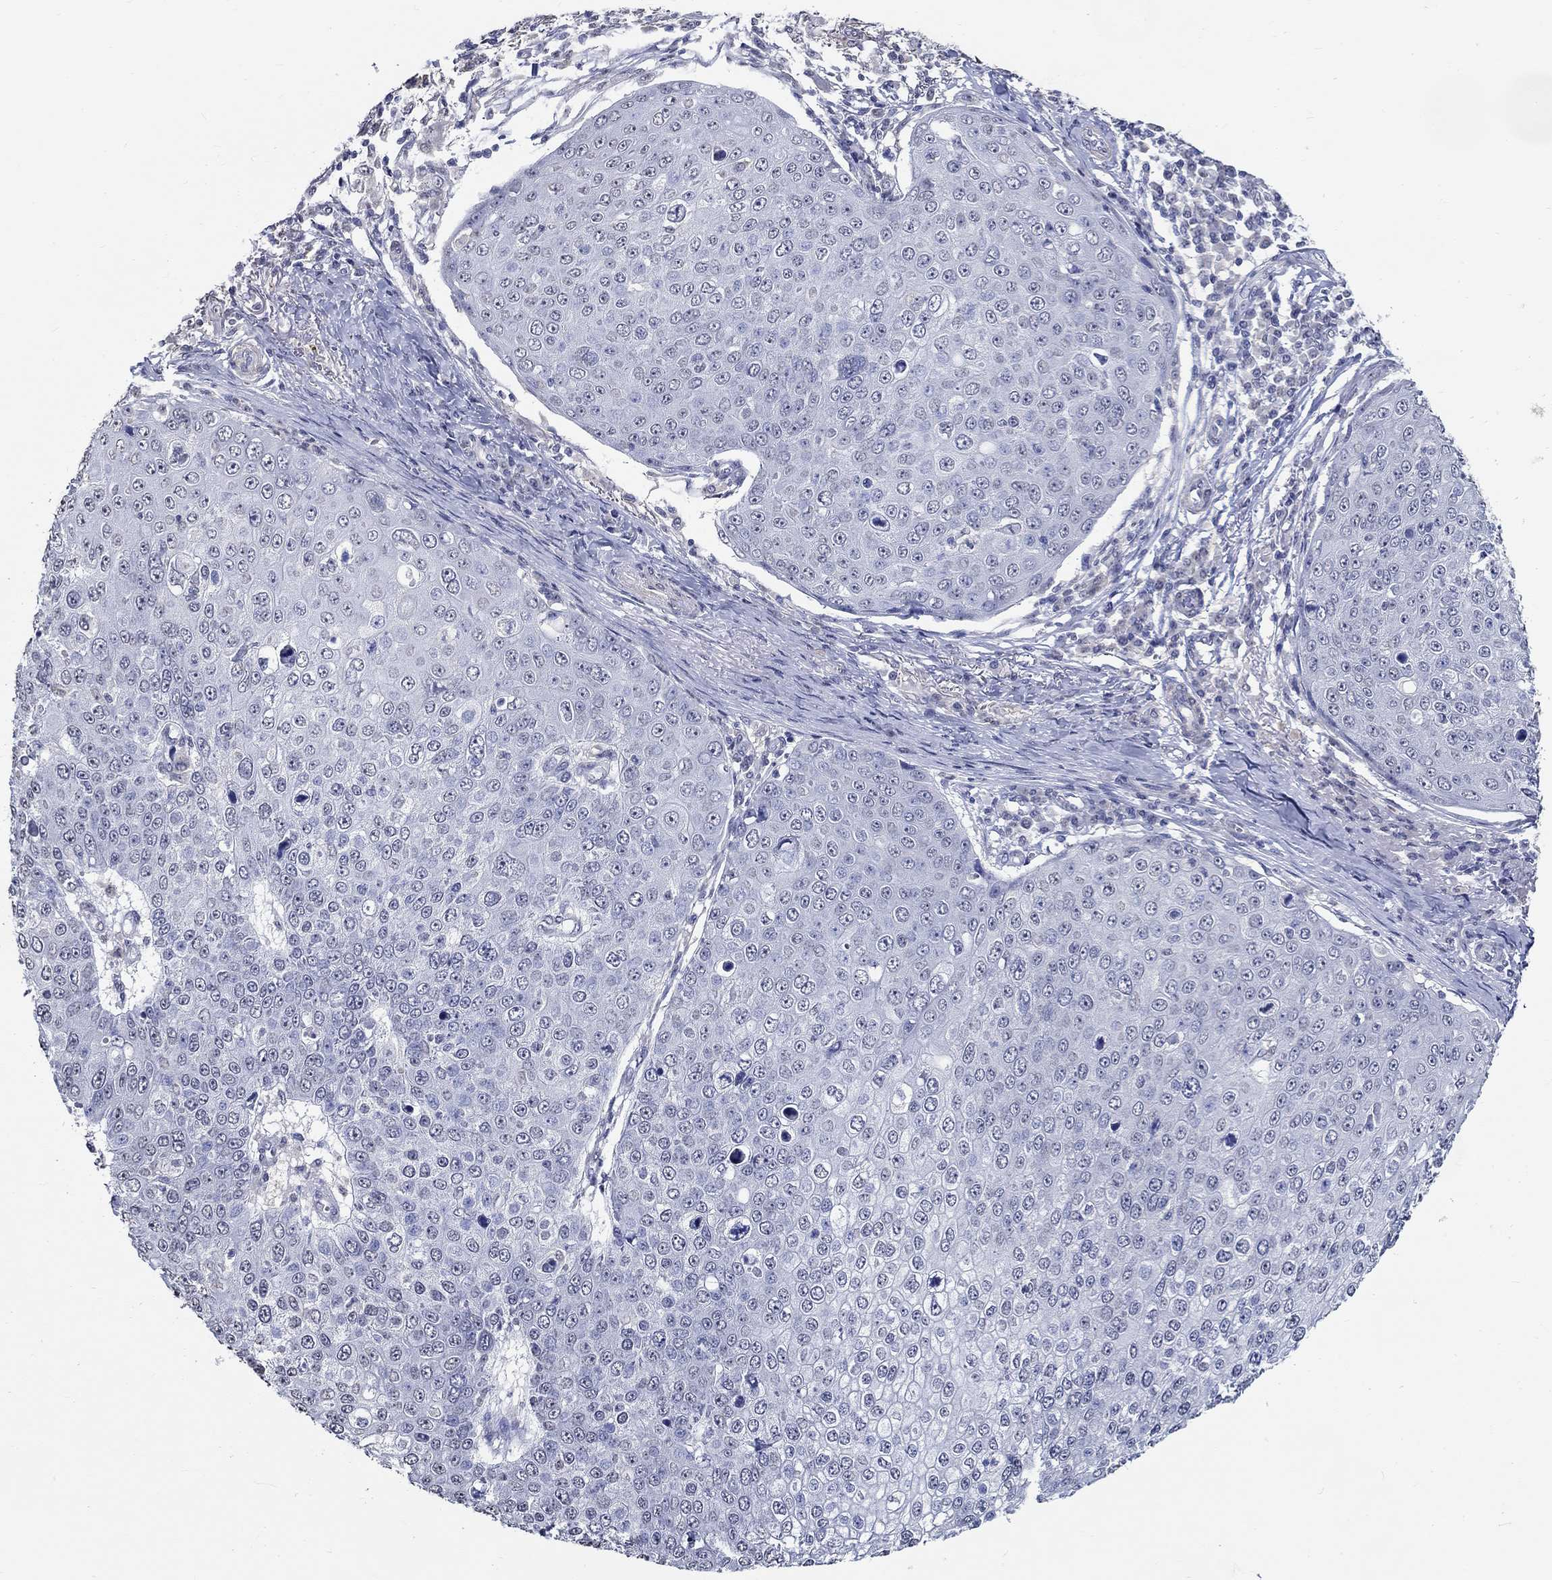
{"staining": {"intensity": "negative", "quantity": "none", "location": "none"}, "tissue": "skin cancer", "cell_type": "Tumor cells", "image_type": "cancer", "snomed": [{"axis": "morphology", "description": "Squamous cell carcinoma, NOS"}, {"axis": "topography", "description": "Skin"}], "caption": "The immunohistochemistry (IHC) image has no significant expression in tumor cells of skin squamous cell carcinoma tissue.", "gene": "PDE1B", "patient": {"sex": "male", "age": 71}}